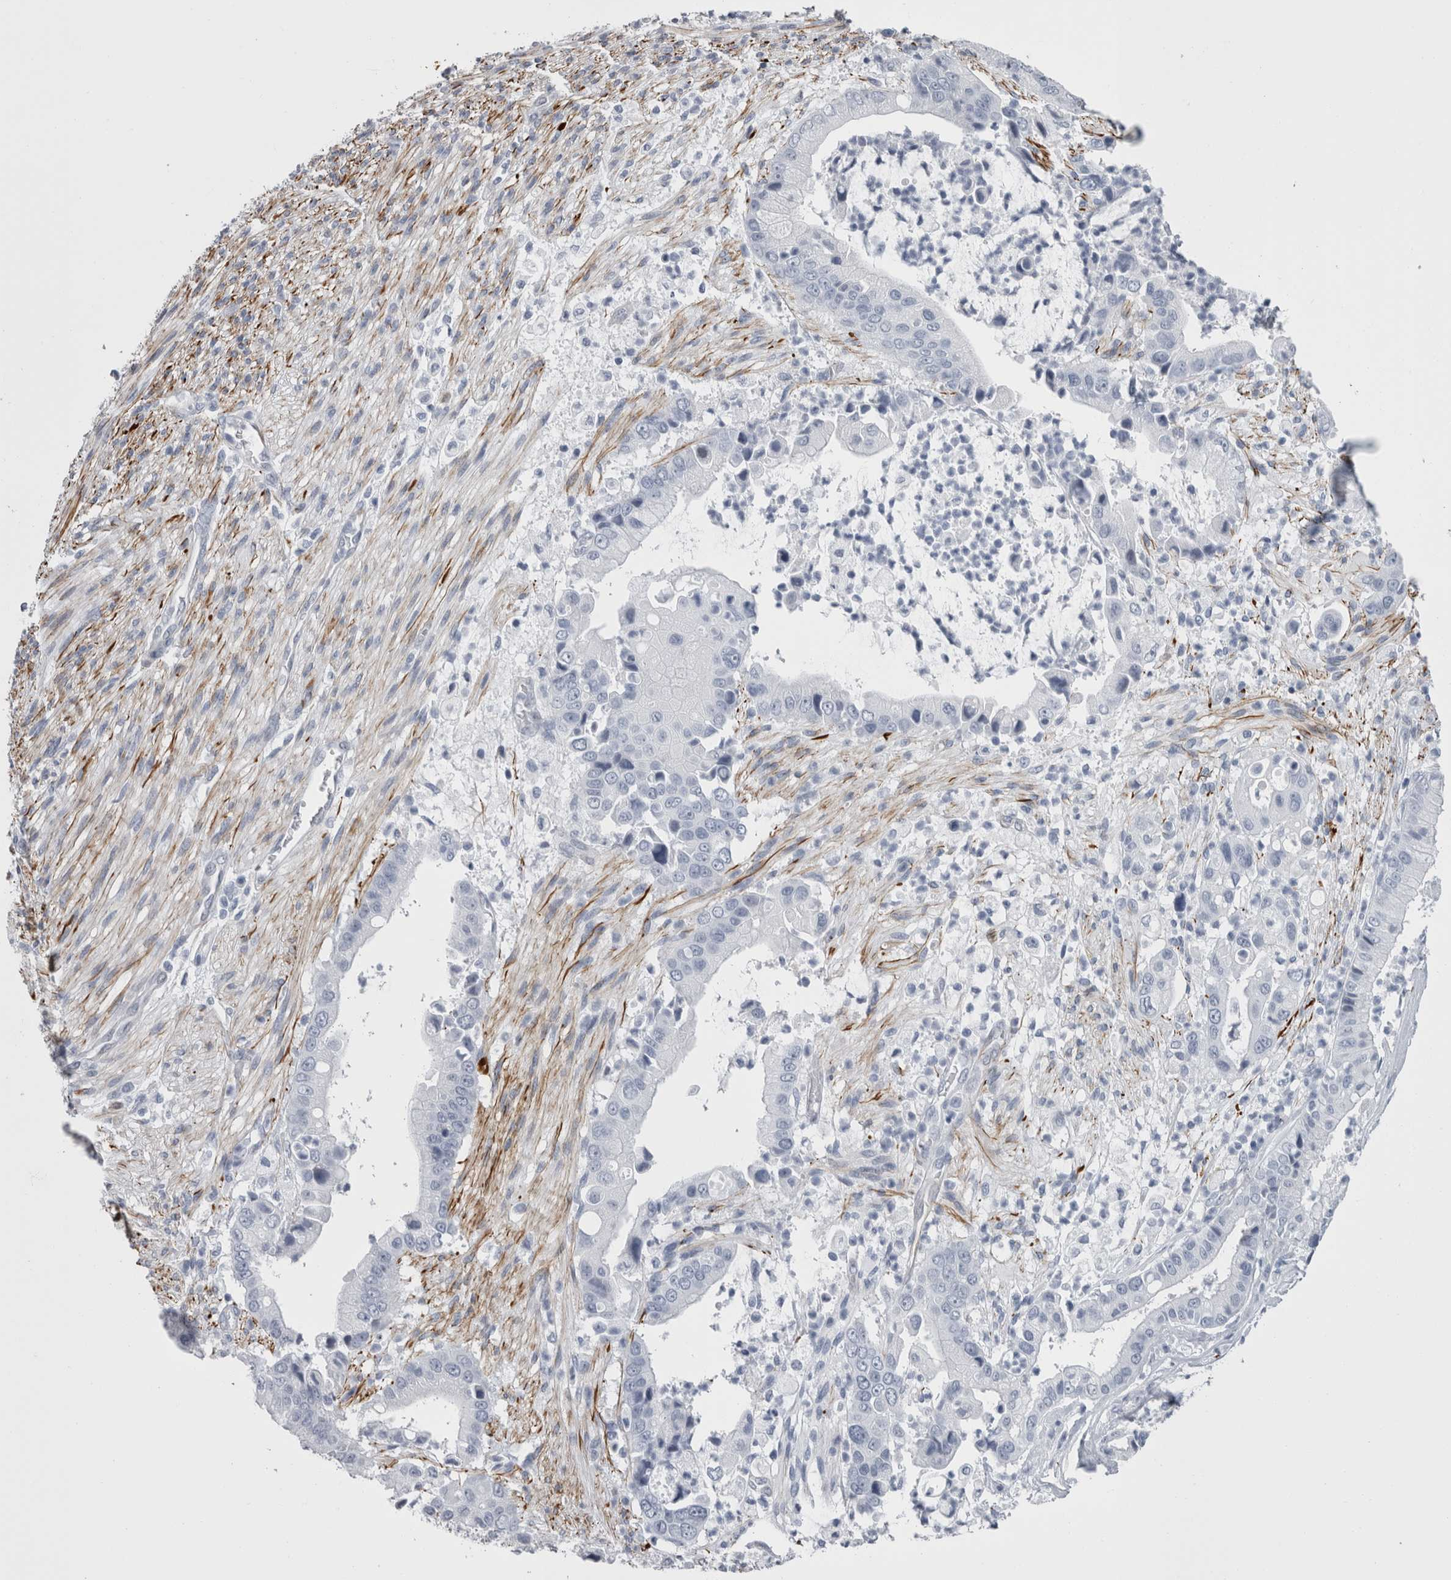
{"staining": {"intensity": "negative", "quantity": "none", "location": "none"}, "tissue": "liver cancer", "cell_type": "Tumor cells", "image_type": "cancer", "snomed": [{"axis": "morphology", "description": "Cholangiocarcinoma"}, {"axis": "topography", "description": "Liver"}], "caption": "Liver cholangiocarcinoma stained for a protein using immunohistochemistry (IHC) displays no staining tumor cells.", "gene": "VWDE", "patient": {"sex": "female", "age": 54}}